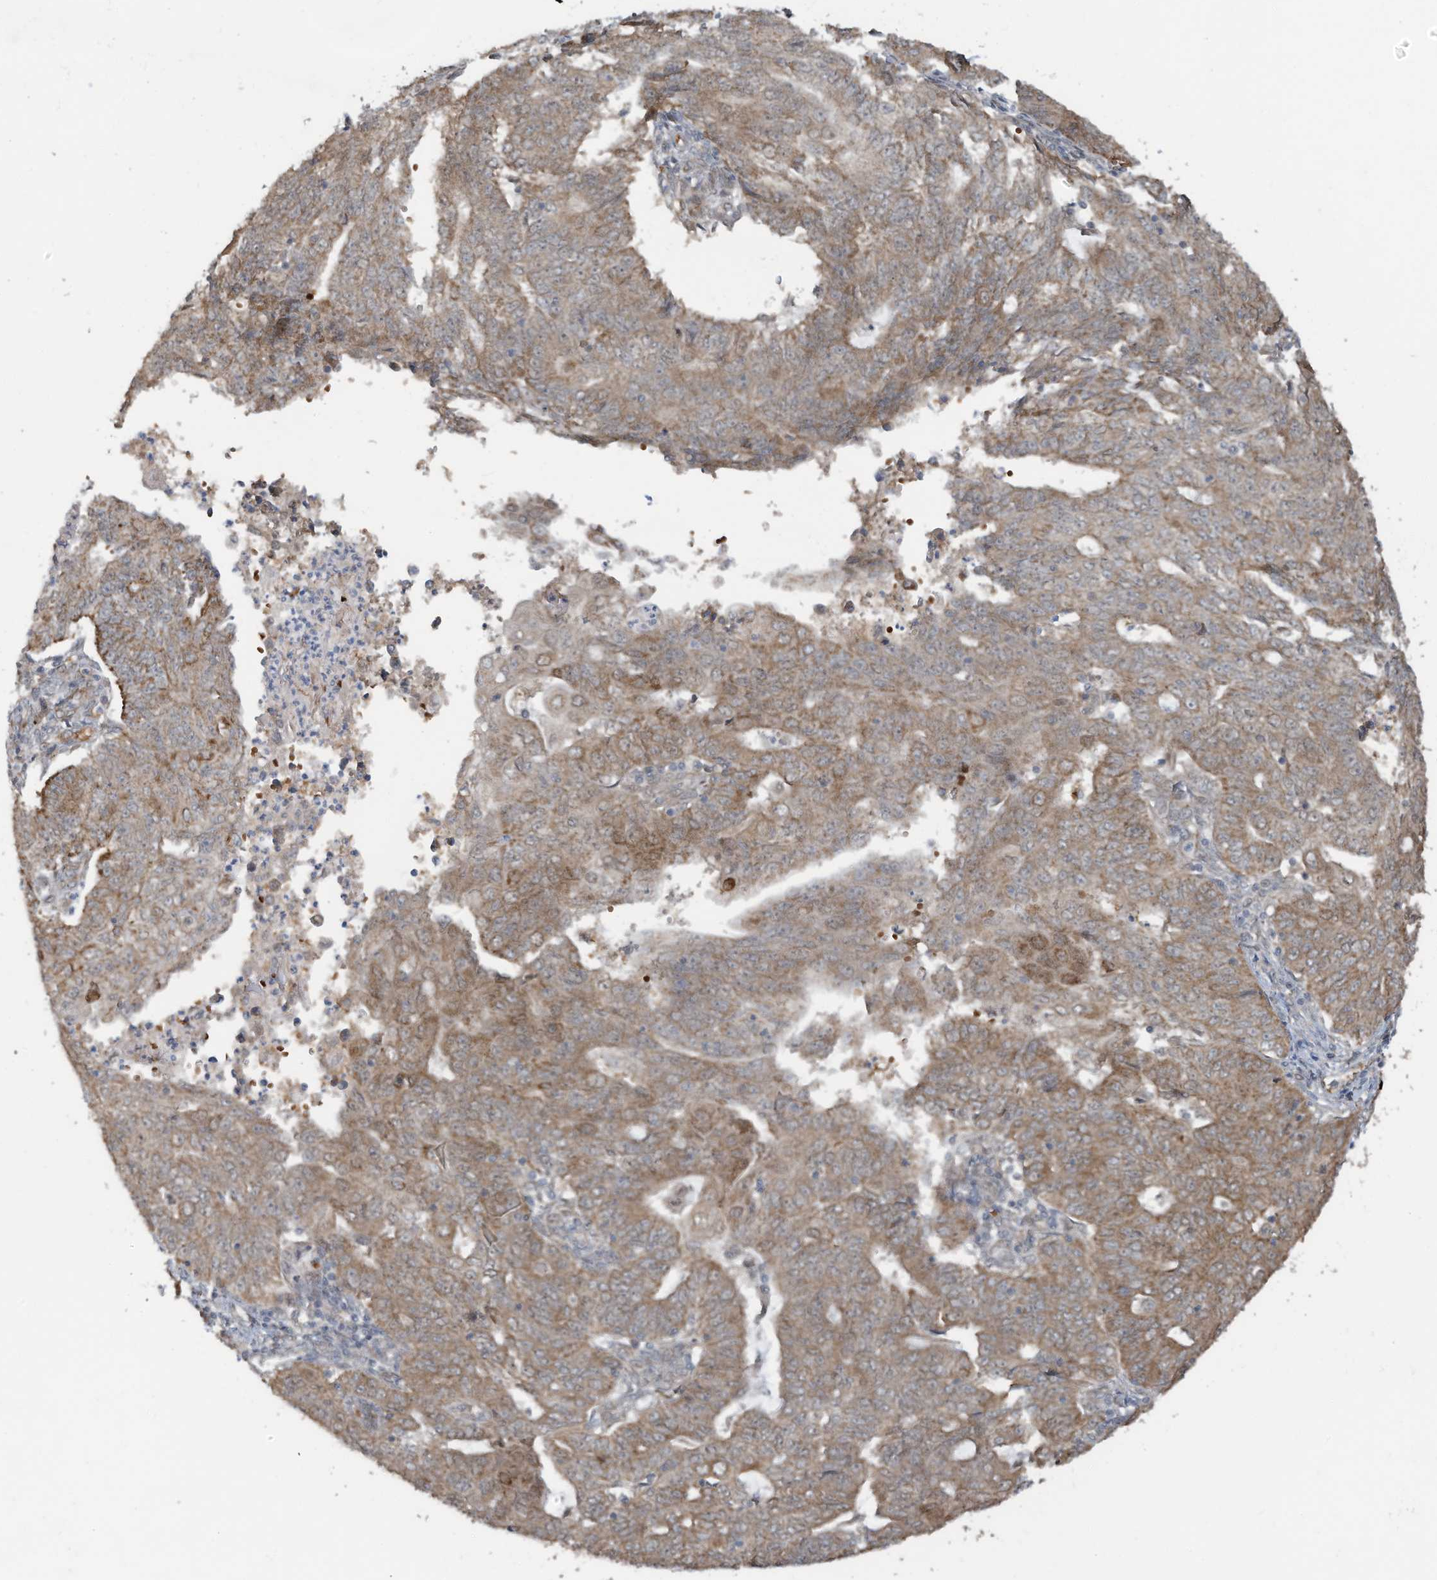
{"staining": {"intensity": "moderate", "quantity": ">75%", "location": "cytoplasmic/membranous"}, "tissue": "endometrial cancer", "cell_type": "Tumor cells", "image_type": "cancer", "snomed": [{"axis": "morphology", "description": "Adenocarcinoma, NOS"}, {"axis": "topography", "description": "Endometrium"}], "caption": "This histopathology image exhibits IHC staining of endometrial cancer (adenocarcinoma), with medium moderate cytoplasmic/membranous staining in about >75% of tumor cells.", "gene": "ERI2", "patient": {"sex": "female", "age": 32}}